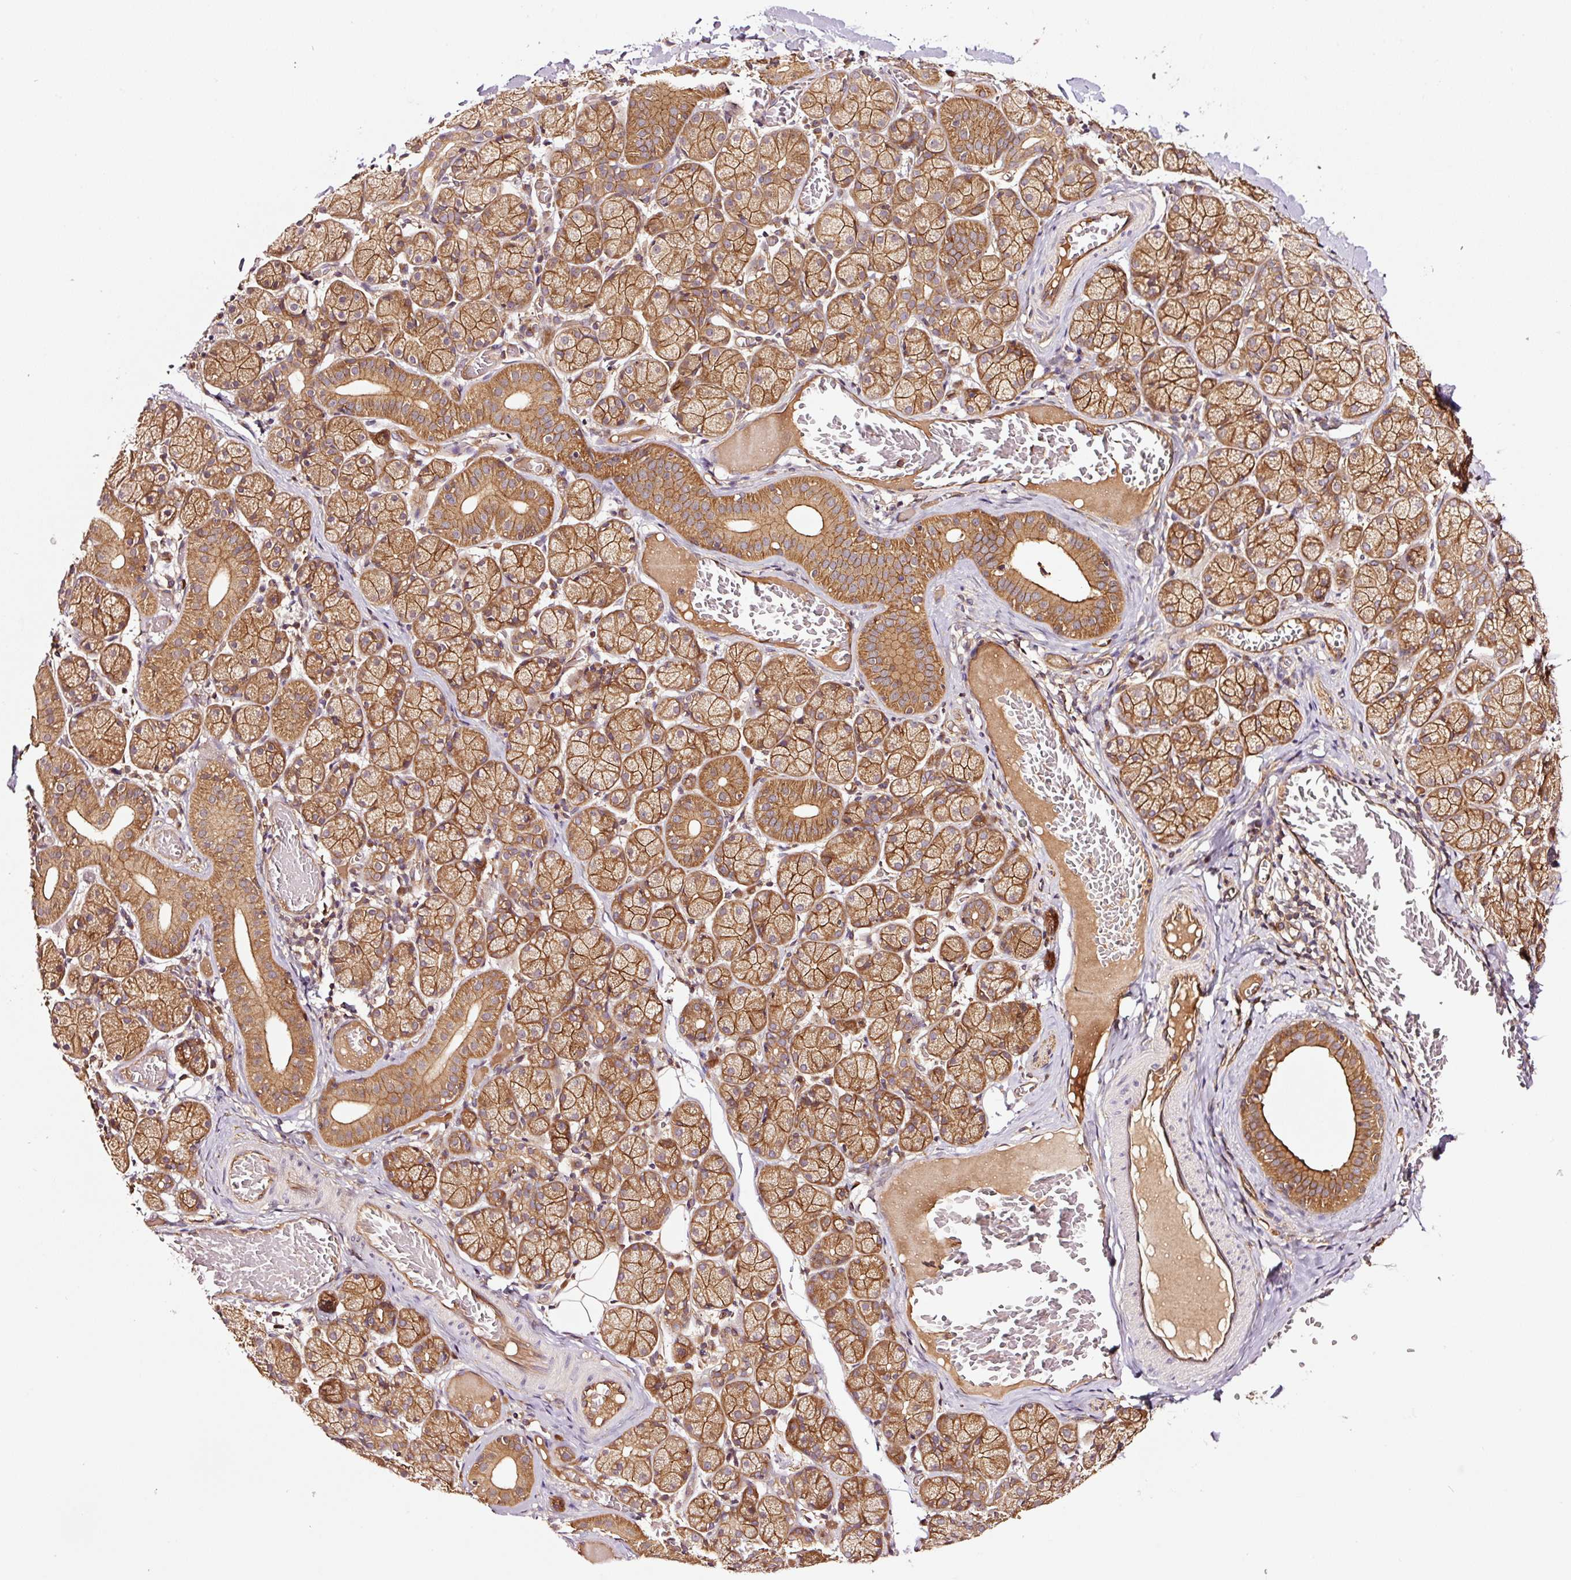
{"staining": {"intensity": "moderate", "quantity": ">75%", "location": "cytoplasmic/membranous"}, "tissue": "salivary gland", "cell_type": "Glandular cells", "image_type": "normal", "snomed": [{"axis": "morphology", "description": "Normal tissue, NOS"}, {"axis": "topography", "description": "Salivary gland"}], "caption": "IHC of unremarkable human salivary gland reveals medium levels of moderate cytoplasmic/membranous expression in about >75% of glandular cells.", "gene": "METAP1", "patient": {"sex": "female", "age": 24}}